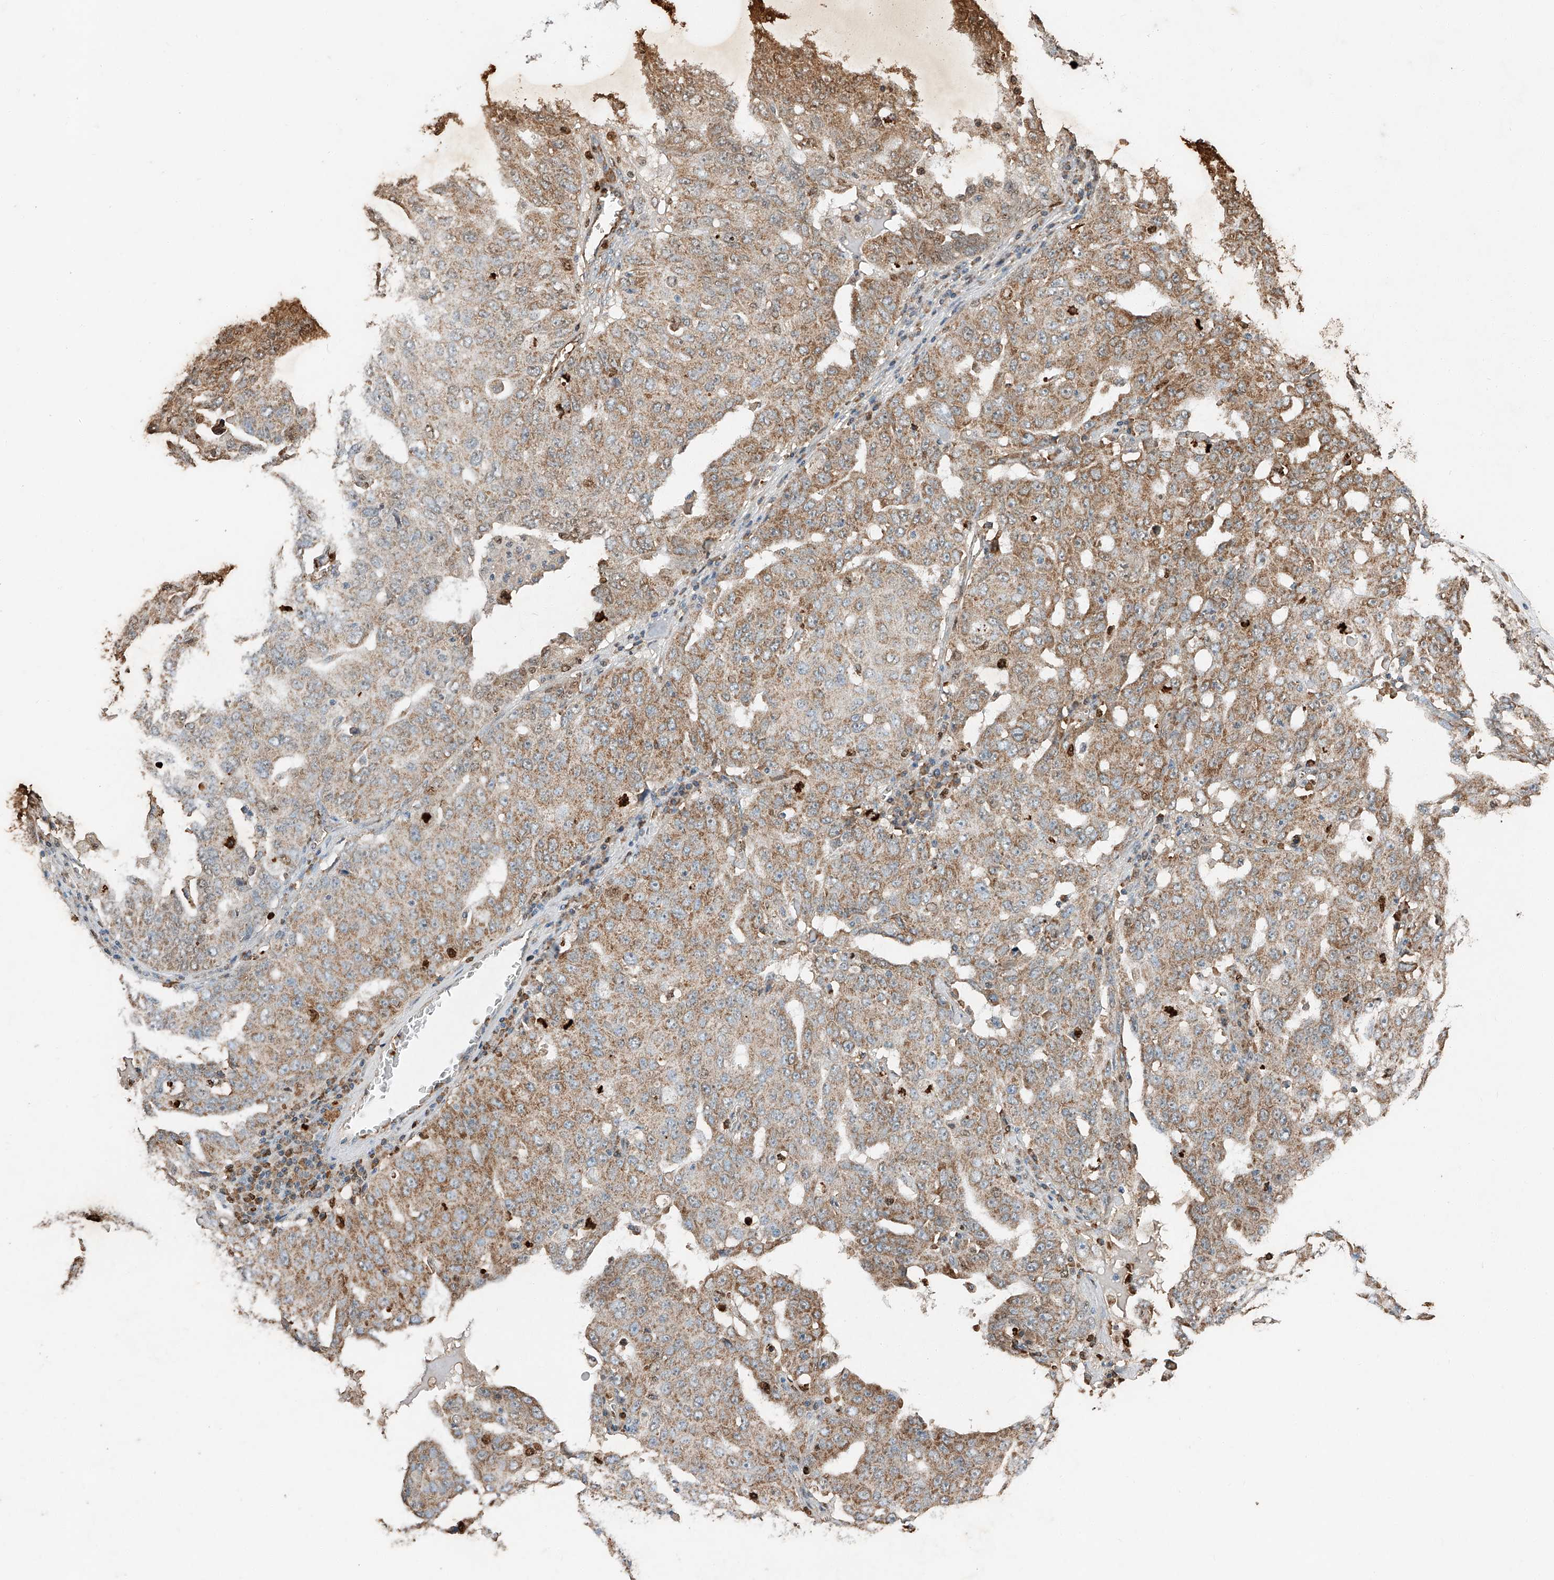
{"staining": {"intensity": "moderate", "quantity": "25%-75%", "location": "cytoplasmic/membranous"}, "tissue": "ovarian cancer", "cell_type": "Tumor cells", "image_type": "cancer", "snomed": [{"axis": "morphology", "description": "Carcinoma, endometroid"}, {"axis": "topography", "description": "Ovary"}], "caption": "IHC (DAB (3,3'-diaminobenzidine)) staining of human endometroid carcinoma (ovarian) demonstrates moderate cytoplasmic/membranous protein staining in approximately 25%-75% of tumor cells.", "gene": "CTDP1", "patient": {"sex": "female", "age": 62}}